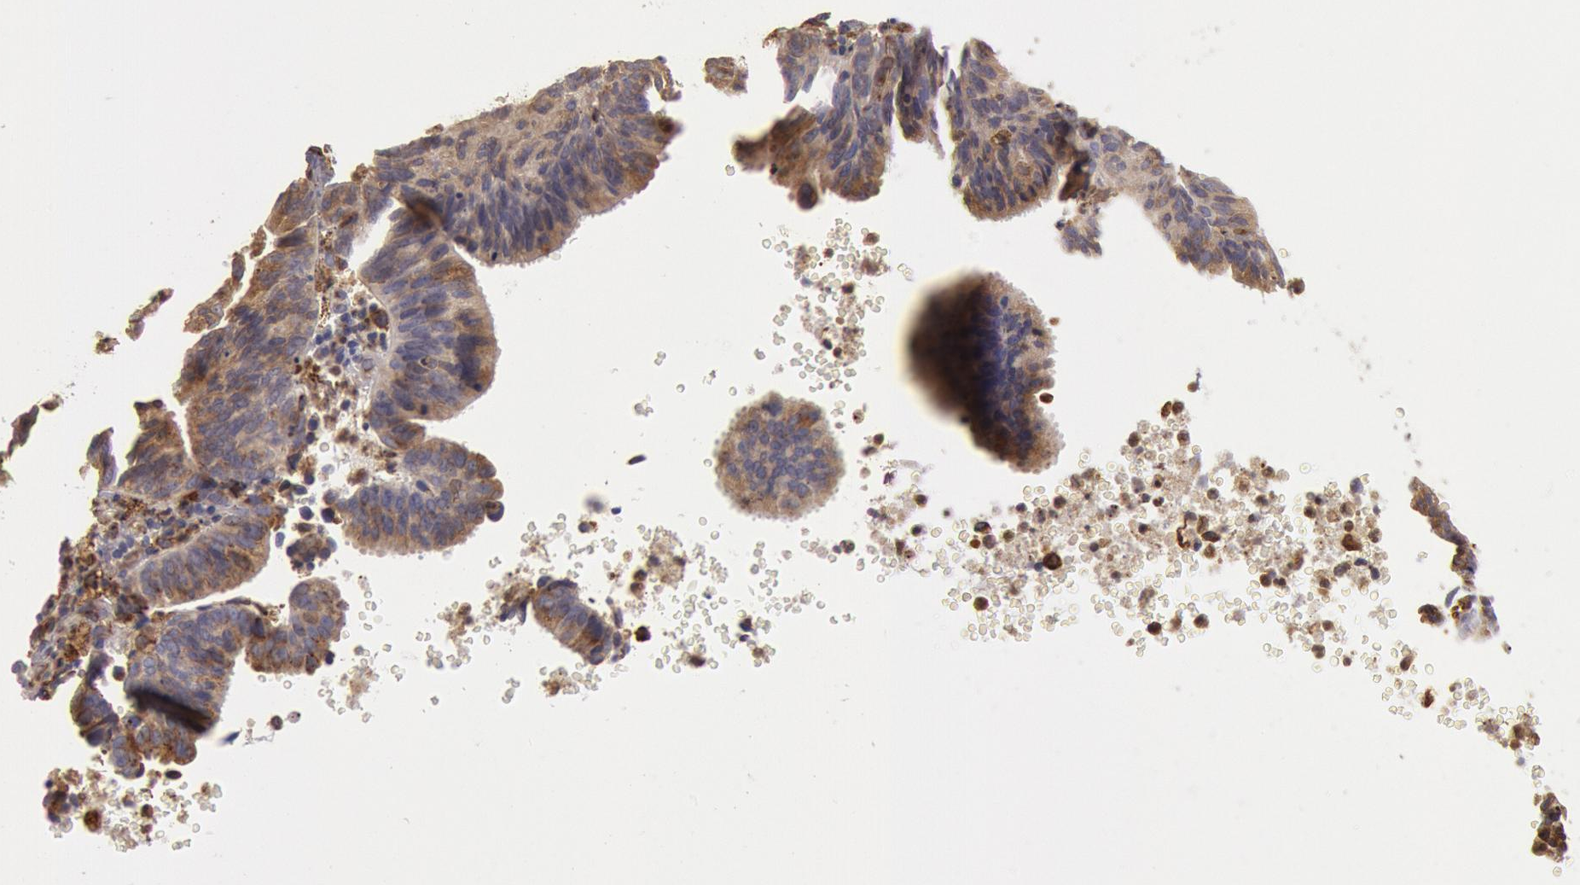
{"staining": {"intensity": "moderate", "quantity": ">75%", "location": "cytoplasmic/membranous"}, "tissue": "ovarian cancer", "cell_type": "Tumor cells", "image_type": "cancer", "snomed": [{"axis": "morphology", "description": "Carcinoma, endometroid"}, {"axis": "topography", "description": "Ovary"}], "caption": "Tumor cells demonstrate medium levels of moderate cytoplasmic/membranous expression in approximately >75% of cells in human ovarian endometroid carcinoma.", "gene": "ERP44", "patient": {"sex": "female", "age": 52}}